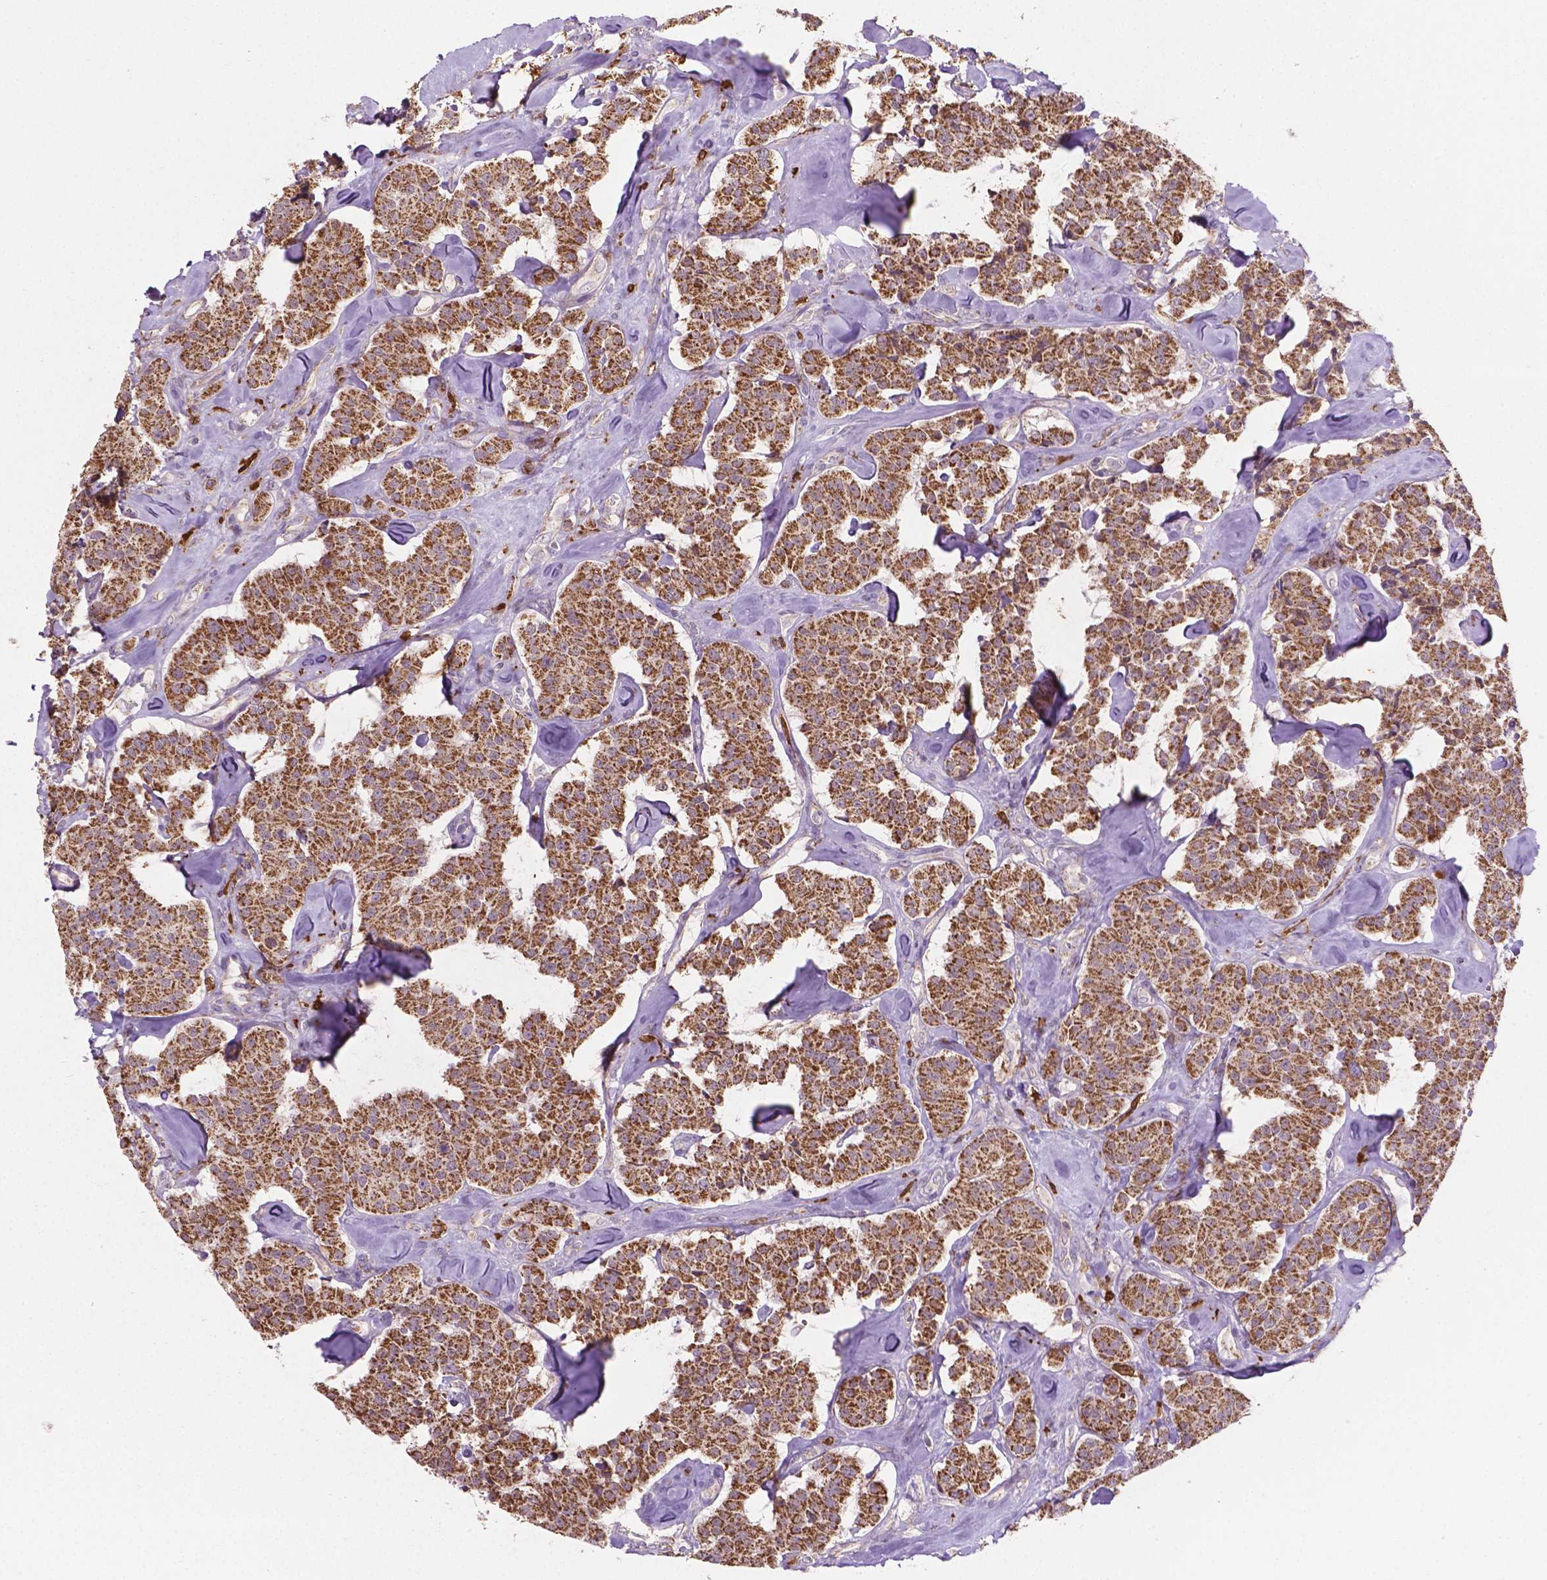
{"staining": {"intensity": "strong", "quantity": ">75%", "location": "cytoplasmic/membranous"}, "tissue": "carcinoid", "cell_type": "Tumor cells", "image_type": "cancer", "snomed": [{"axis": "morphology", "description": "Carcinoid, malignant, NOS"}, {"axis": "topography", "description": "Pancreas"}], "caption": "Immunohistochemical staining of carcinoid exhibits high levels of strong cytoplasmic/membranous protein positivity in about >75% of tumor cells.", "gene": "TCAF1", "patient": {"sex": "male", "age": 41}}